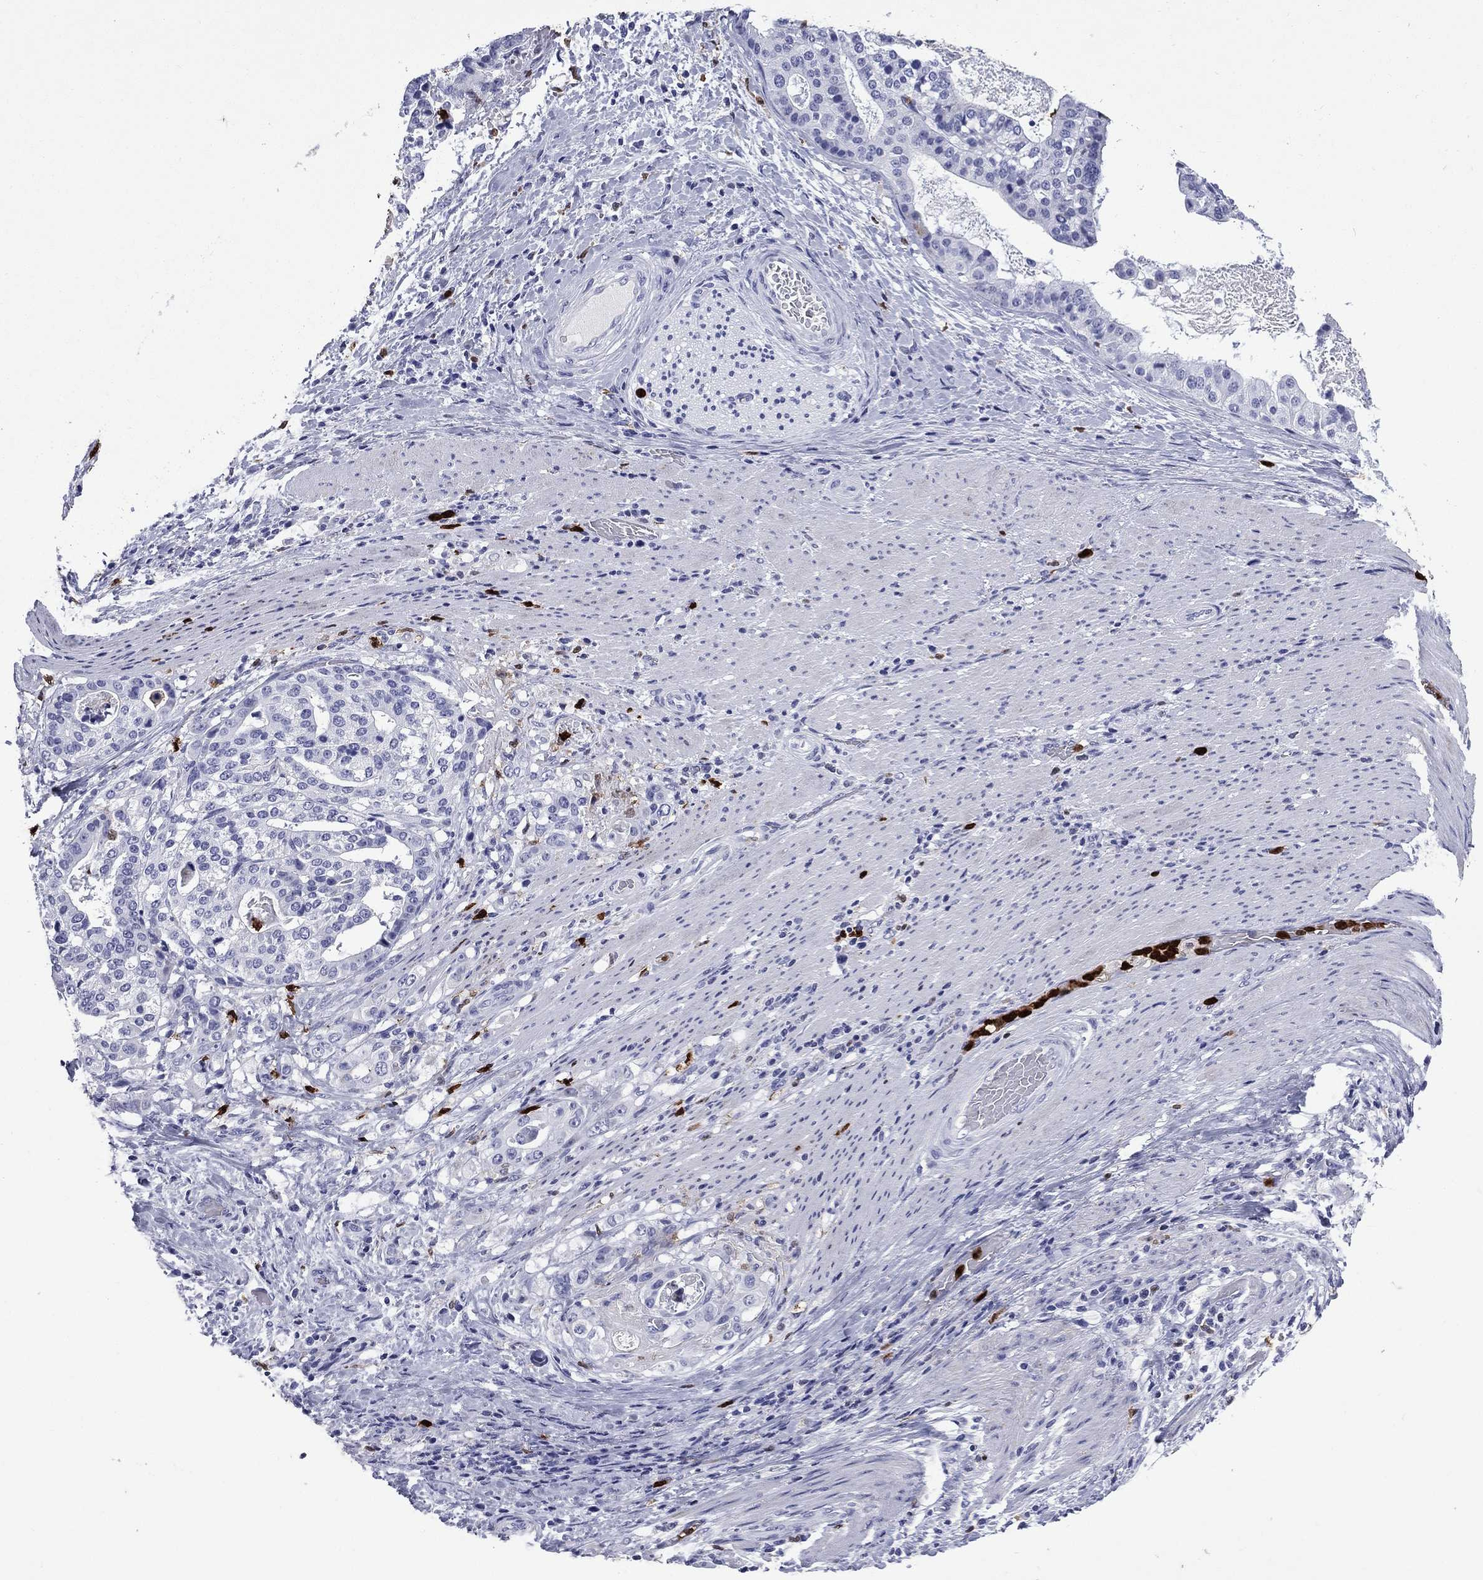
{"staining": {"intensity": "negative", "quantity": "none", "location": "none"}, "tissue": "stomach cancer", "cell_type": "Tumor cells", "image_type": "cancer", "snomed": [{"axis": "morphology", "description": "Adenocarcinoma, NOS"}, {"axis": "topography", "description": "Stomach"}], "caption": "The IHC image has no significant expression in tumor cells of stomach adenocarcinoma tissue. The staining is performed using DAB (3,3'-diaminobenzidine) brown chromogen with nuclei counter-stained in using hematoxylin.", "gene": "TRIM29", "patient": {"sex": "male", "age": 48}}